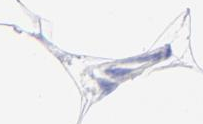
{"staining": {"intensity": "negative", "quantity": "none", "location": "none"}, "tissue": "adipose tissue", "cell_type": "Adipocytes", "image_type": "normal", "snomed": [{"axis": "morphology", "description": "Normal tissue, NOS"}, {"axis": "morphology", "description": "Duct carcinoma"}, {"axis": "topography", "description": "Breast"}, {"axis": "topography", "description": "Adipose tissue"}], "caption": "The image exhibits no significant expression in adipocytes of adipose tissue. (DAB (3,3'-diaminobenzidine) immunohistochemistry visualized using brightfield microscopy, high magnification).", "gene": "GPHN", "patient": {"sex": "female", "age": 37}}